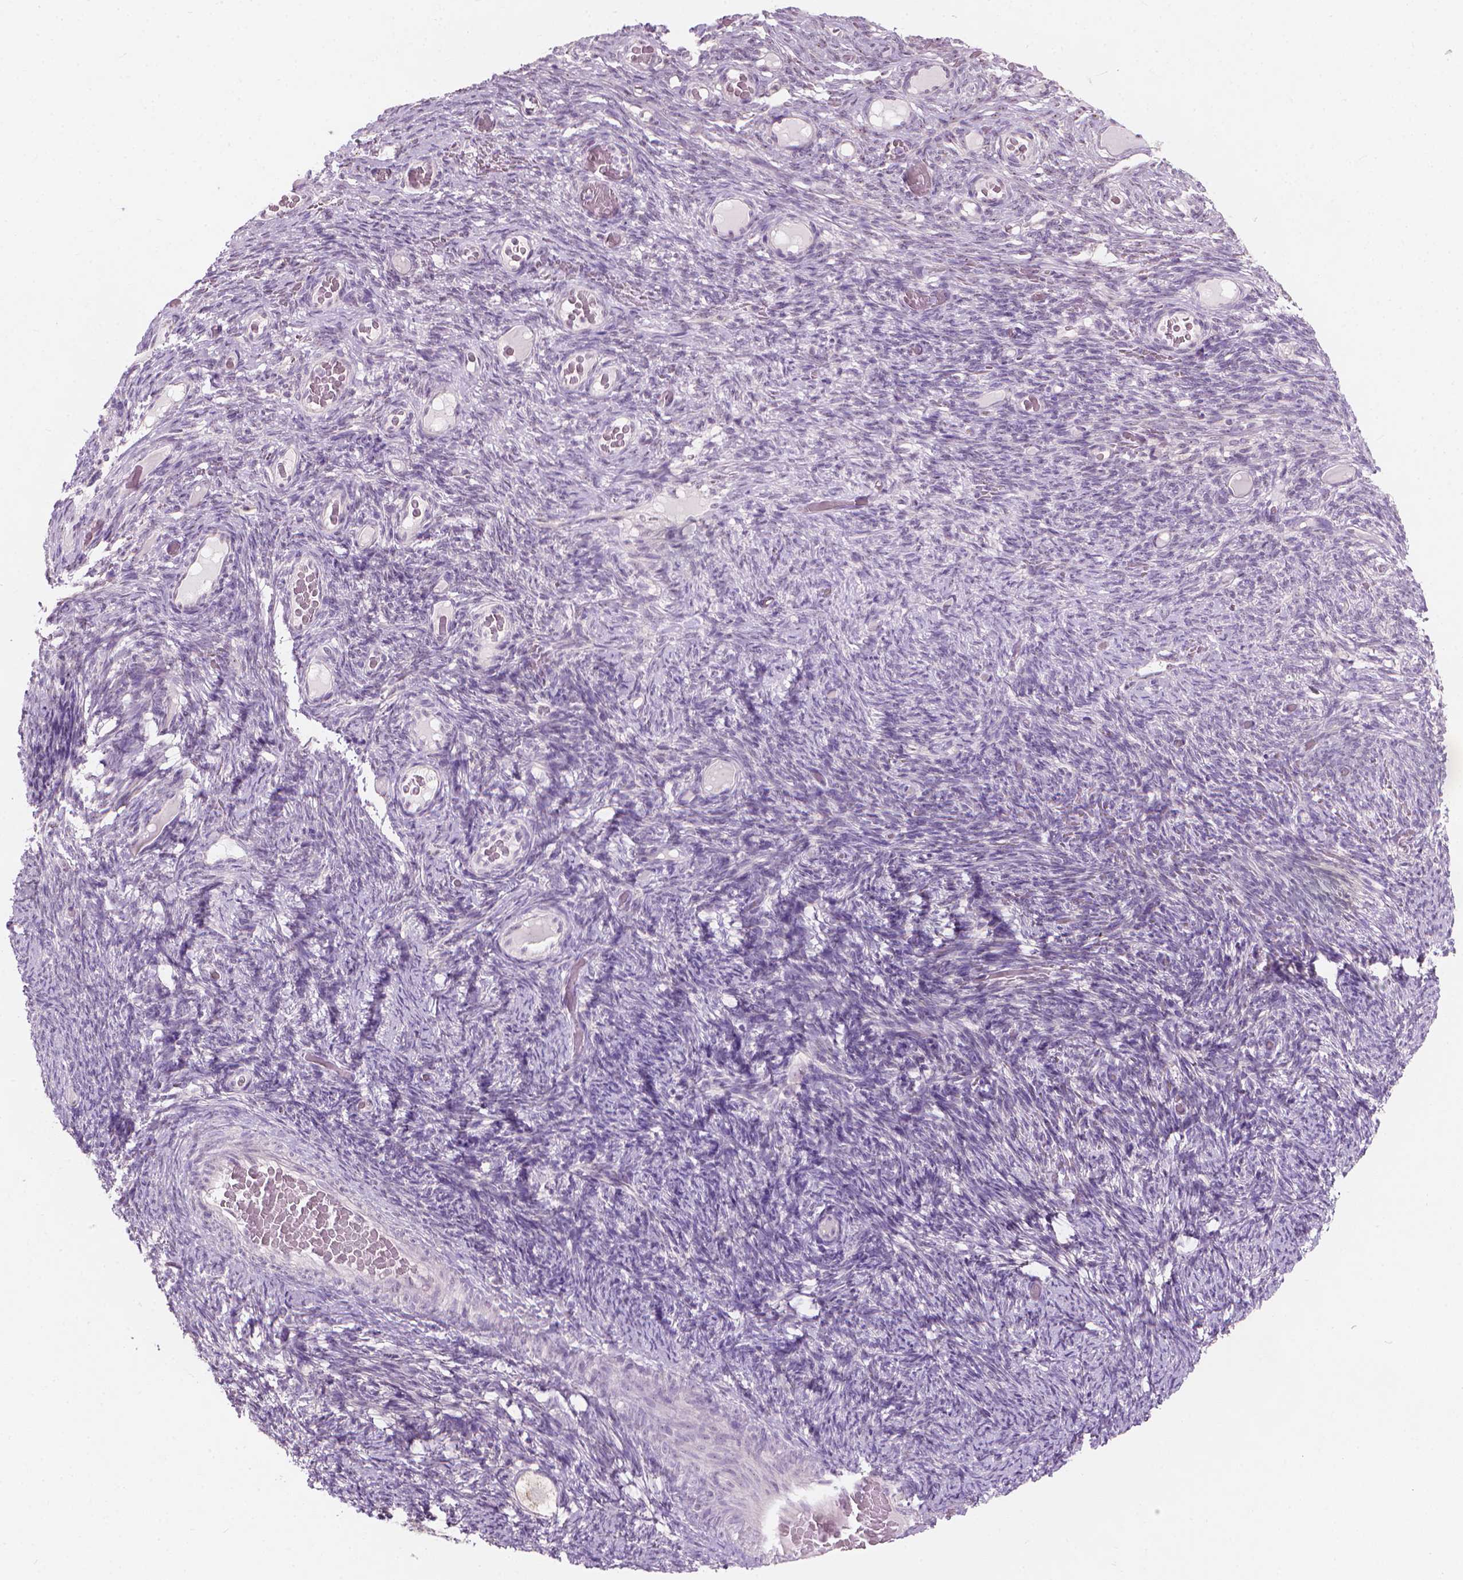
{"staining": {"intensity": "negative", "quantity": "none", "location": "none"}, "tissue": "ovary", "cell_type": "Follicle cells", "image_type": "normal", "snomed": [{"axis": "morphology", "description": "Normal tissue, NOS"}, {"axis": "topography", "description": "Ovary"}], "caption": "DAB immunohistochemical staining of normal human ovary demonstrates no significant expression in follicle cells.", "gene": "GPRC5A", "patient": {"sex": "female", "age": 34}}